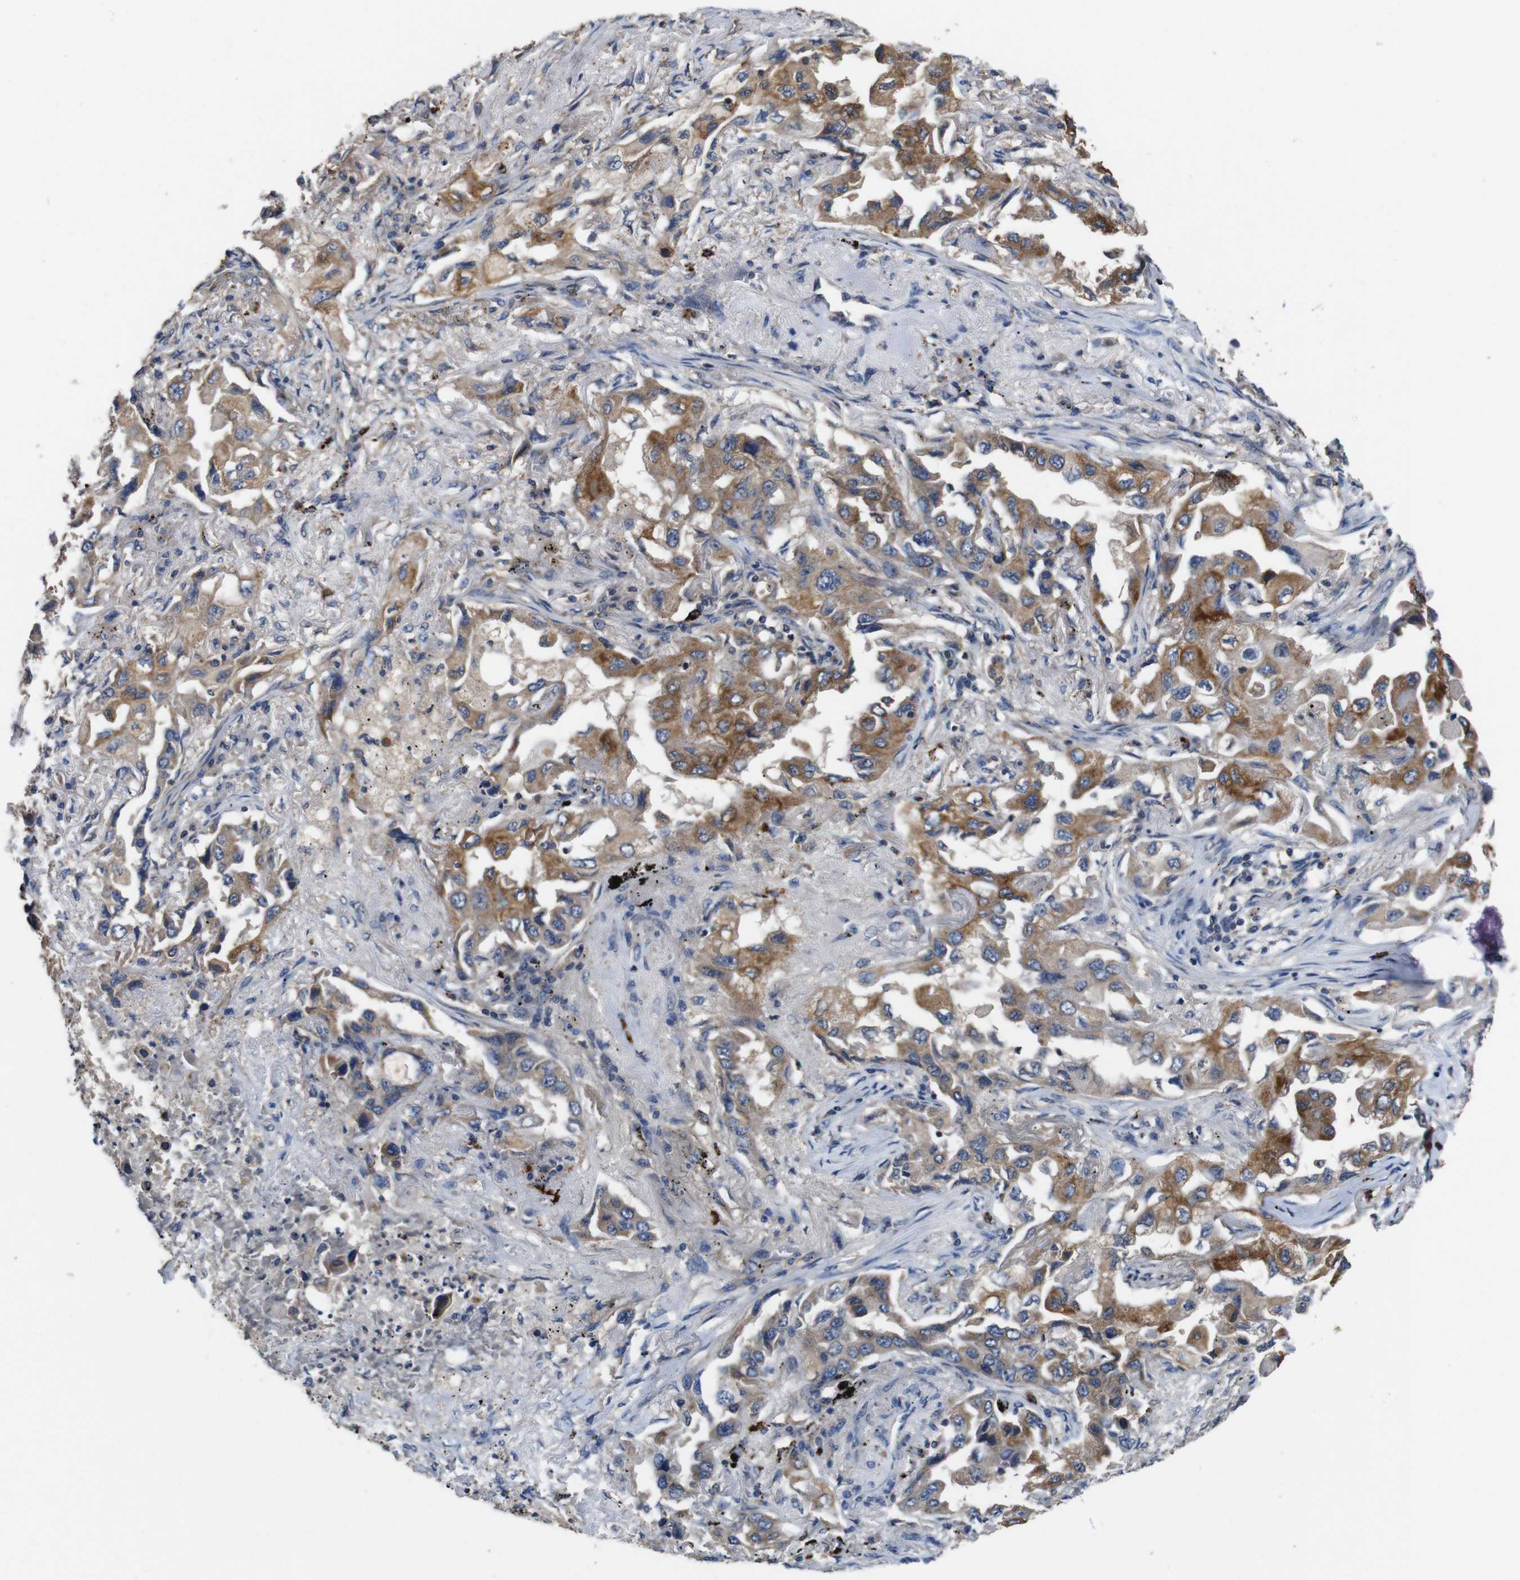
{"staining": {"intensity": "moderate", "quantity": ">75%", "location": "cytoplasmic/membranous"}, "tissue": "lung cancer", "cell_type": "Tumor cells", "image_type": "cancer", "snomed": [{"axis": "morphology", "description": "Adenocarcinoma, NOS"}, {"axis": "topography", "description": "Lung"}], "caption": "Immunohistochemical staining of lung cancer (adenocarcinoma) reveals medium levels of moderate cytoplasmic/membranous protein positivity in about >75% of tumor cells.", "gene": "GLIPR1", "patient": {"sex": "female", "age": 65}}